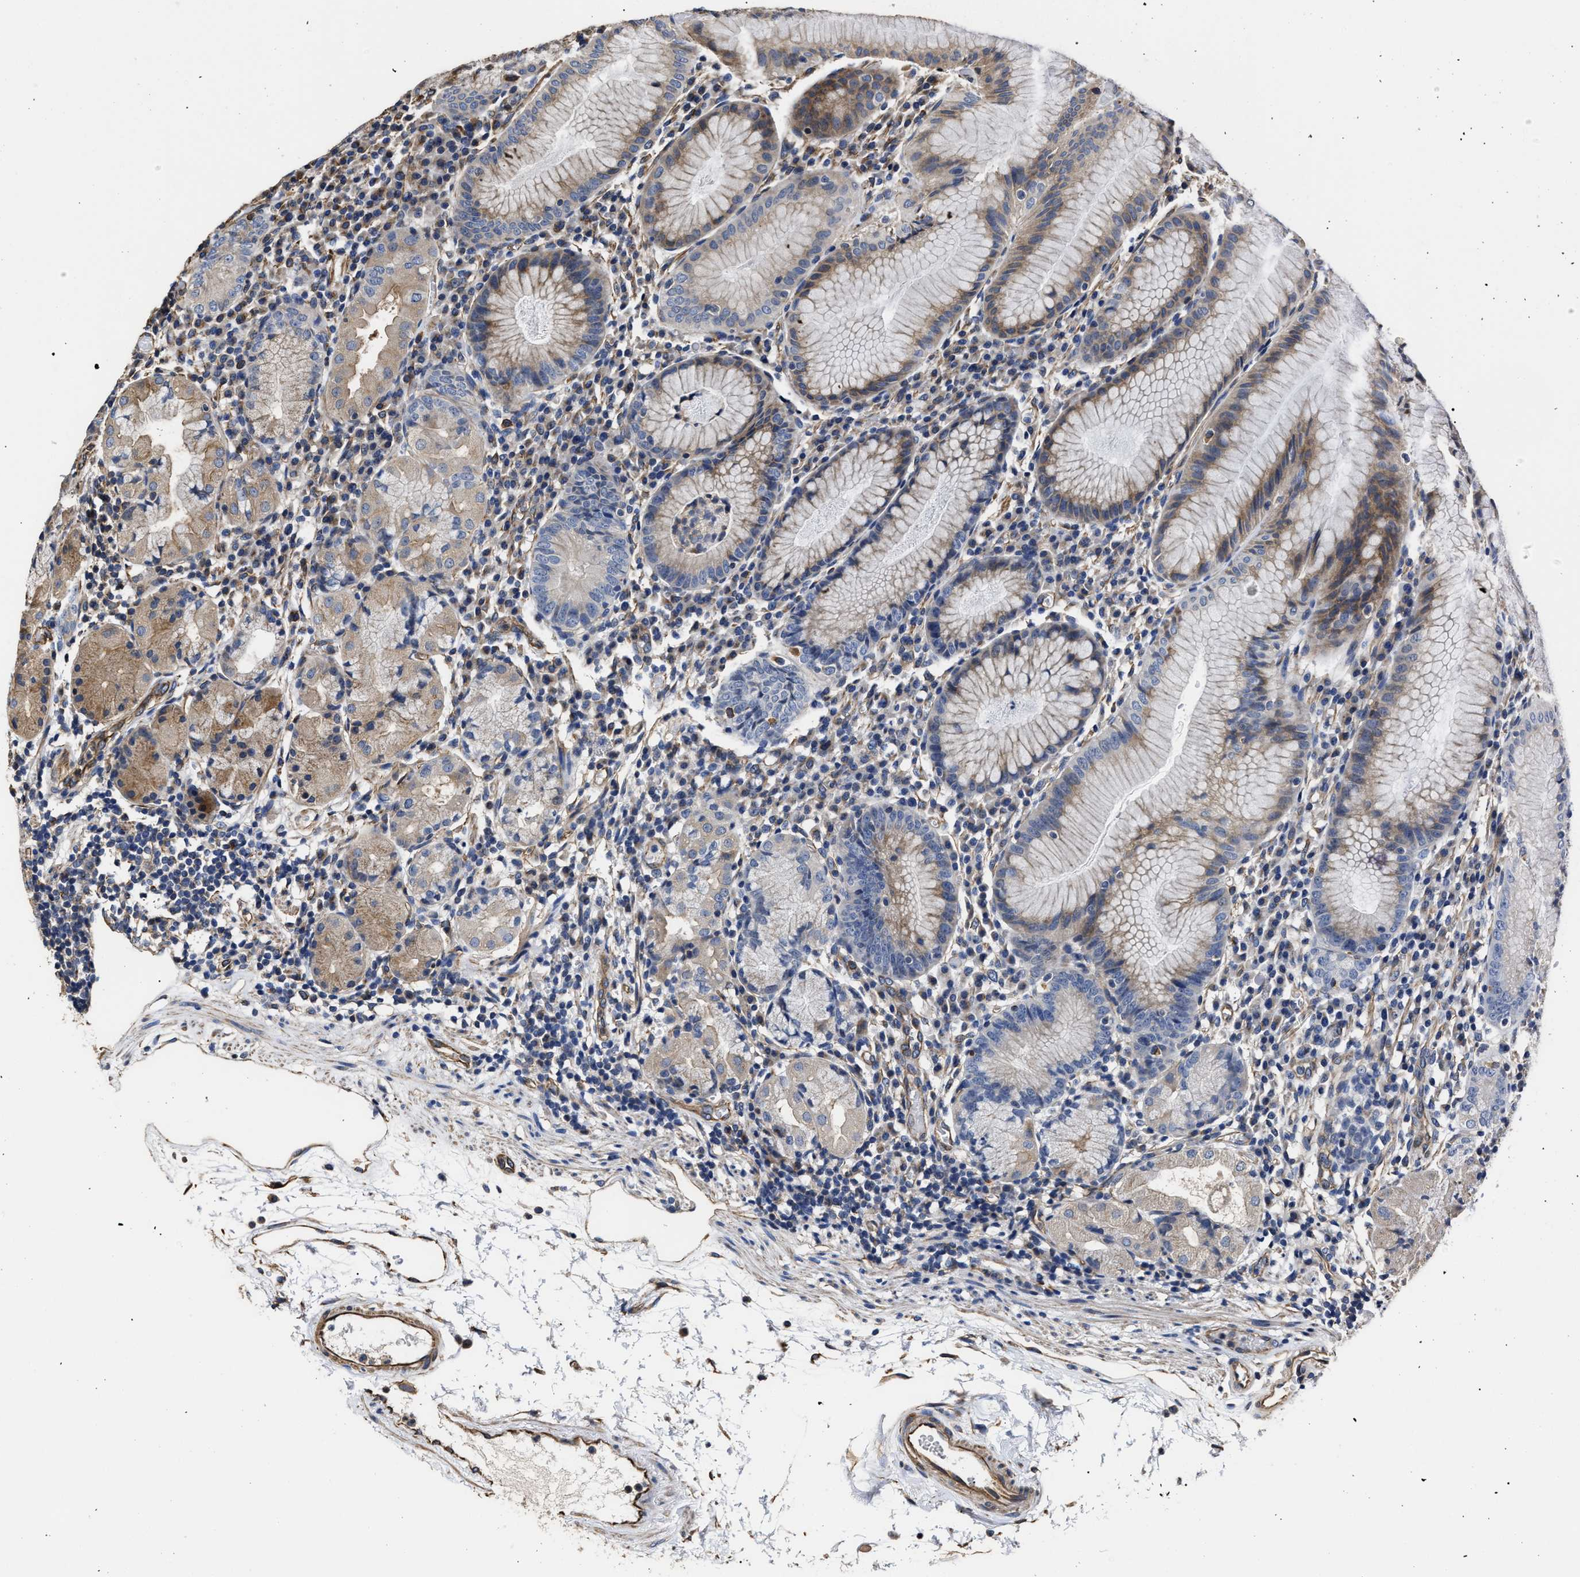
{"staining": {"intensity": "moderate", "quantity": "<25%", "location": "cytoplasmic/membranous"}, "tissue": "stomach", "cell_type": "Glandular cells", "image_type": "normal", "snomed": [{"axis": "morphology", "description": "Normal tissue, NOS"}, {"axis": "topography", "description": "Stomach"}, {"axis": "topography", "description": "Stomach, lower"}], "caption": "A micrograph showing moderate cytoplasmic/membranous positivity in approximately <25% of glandular cells in benign stomach, as visualized by brown immunohistochemical staining.", "gene": "TSPAN33", "patient": {"sex": "female", "age": 75}}